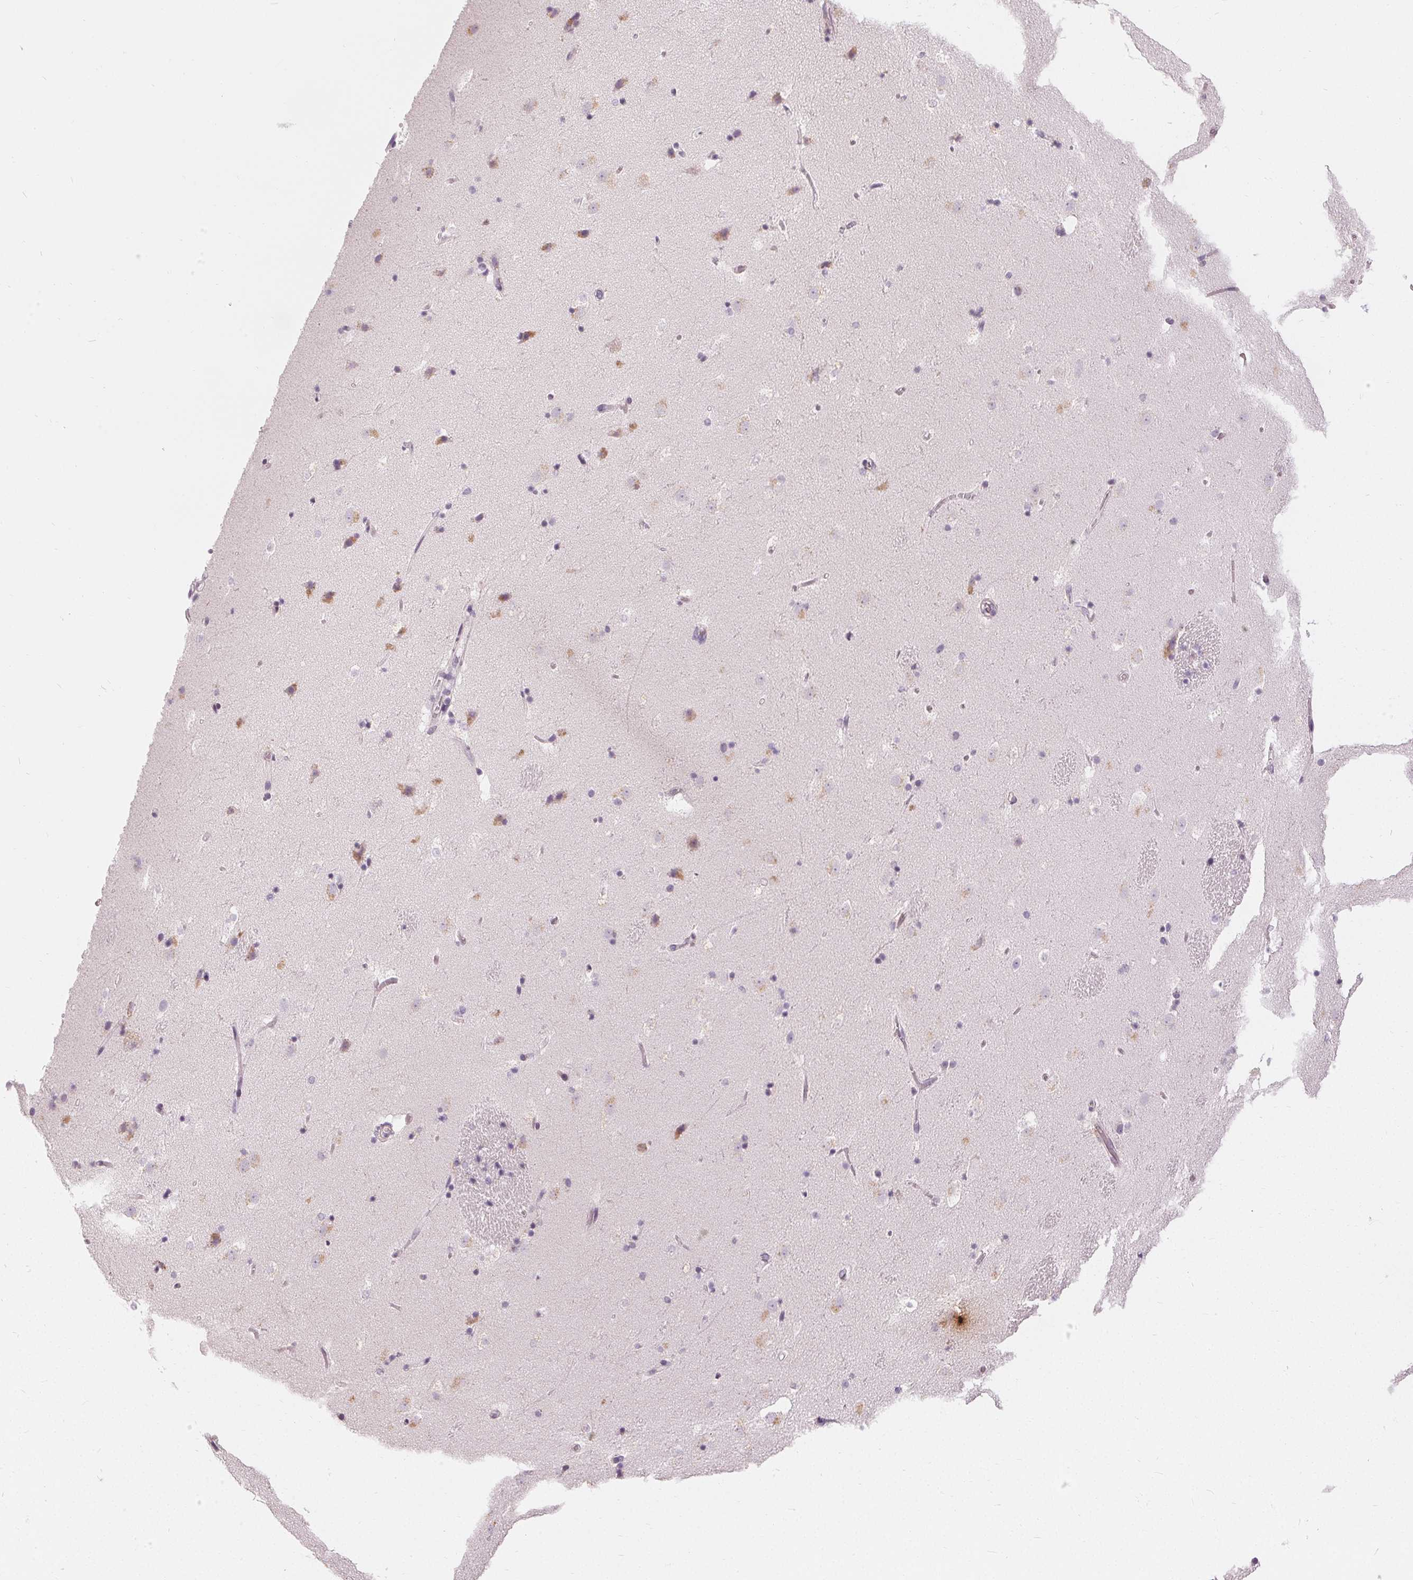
{"staining": {"intensity": "negative", "quantity": "none", "location": "none"}, "tissue": "caudate", "cell_type": "Glial cells", "image_type": "normal", "snomed": [{"axis": "morphology", "description": "Normal tissue, NOS"}, {"axis": "topography", "description": "Lateral ventricle wall"}], "caption": "Immunohistochemistry (IHC) histopathology image of unremarkable caudate: caudate stained with DAB displays no significant protein expression in glial cells. (Immunohistochemistry, brightfield microscopy, high magnification).", "gene": "HOPX", "patient": {"sex": "male", "age": 37}}